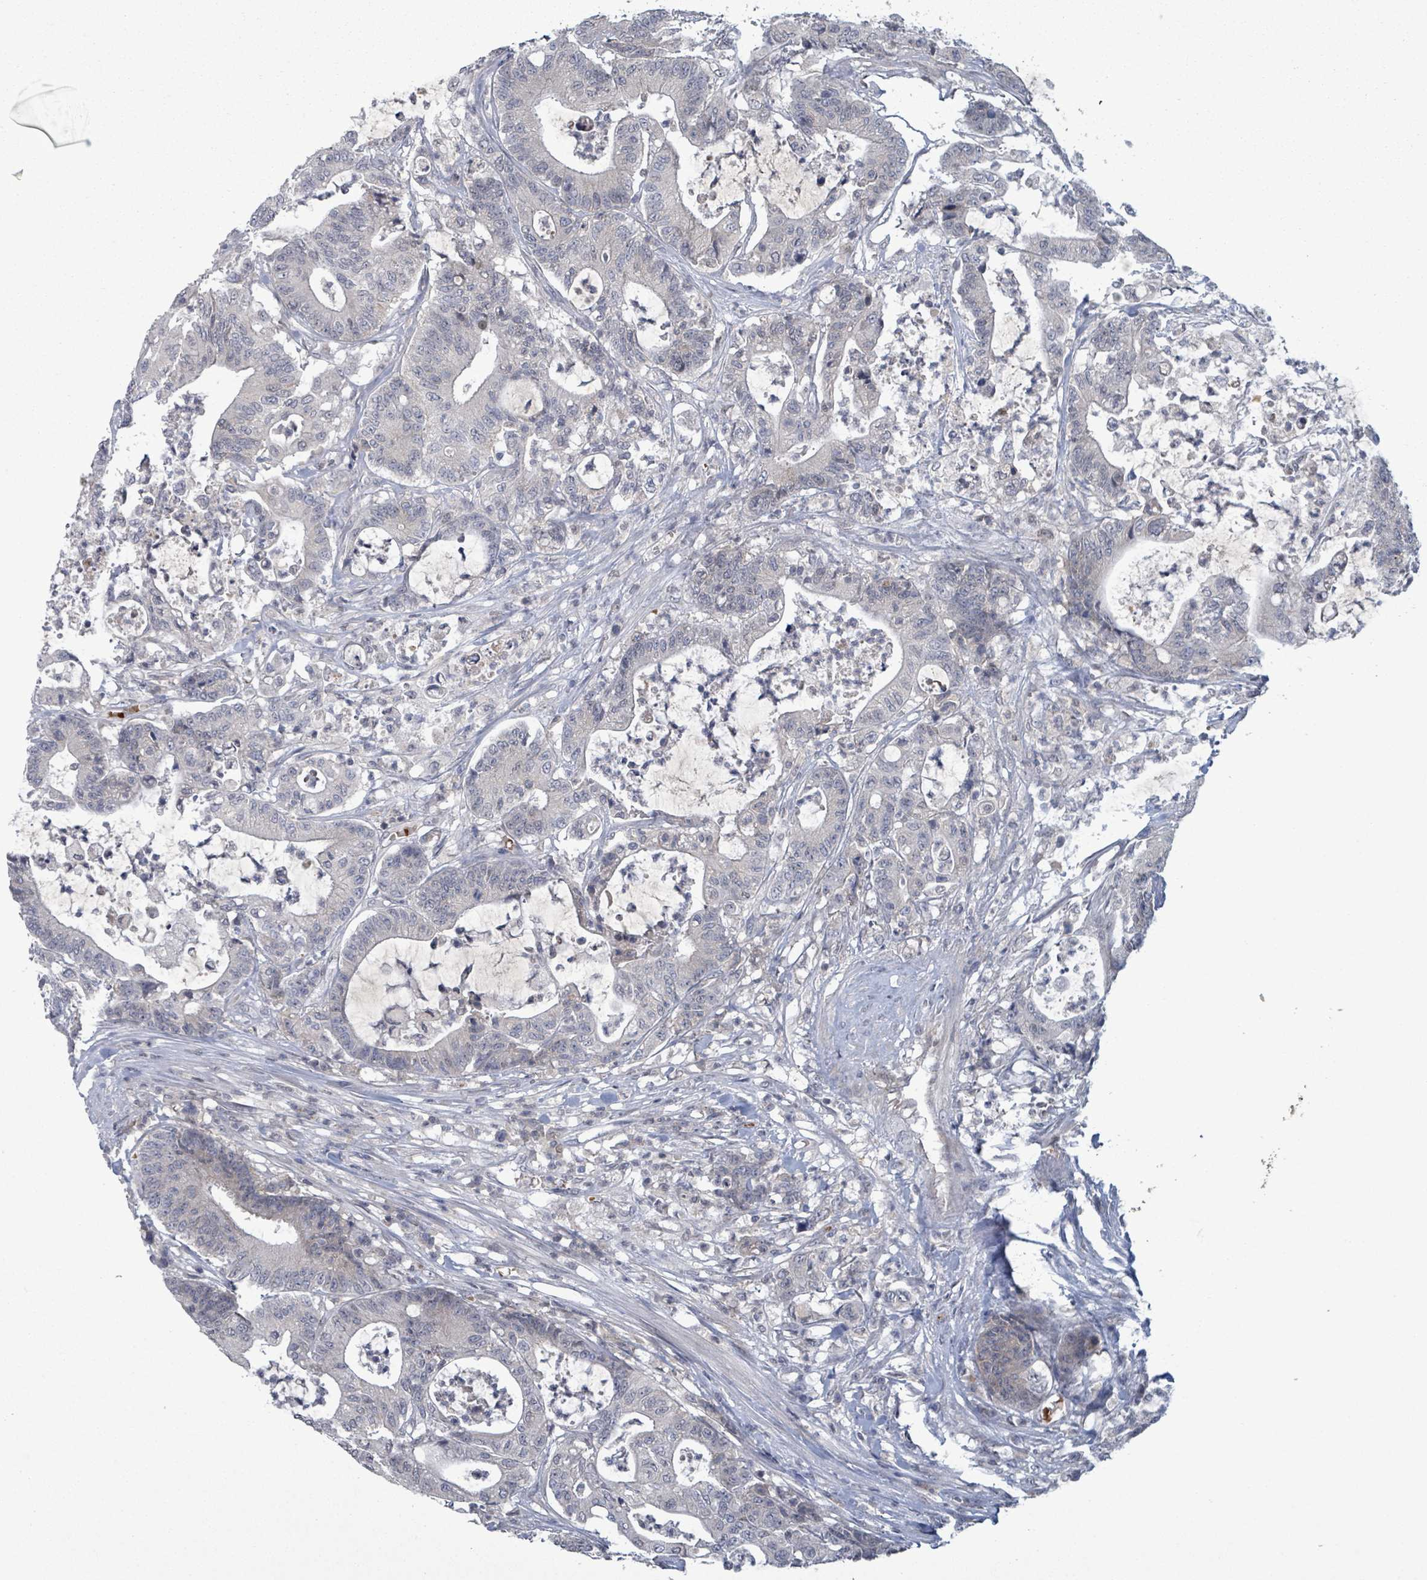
{"staining": {"intensity": "negative", "quantity": "none", "location": "none"}, "tissue": "colorectal cancer", "cell_type": "Tumor cells", "image_type": "cancer", "snomed": [{"axis": "morphology", "description": "Adenocarcinoma, NOS"}, {"axis": "topography", "description": "Colon"}], "caption": "A histopathology image of human colorectal adenocarcinoma is negative for staining in tumor cells.", "gene": "GRM8", "patient": {"sex": "female", "age": 84}}